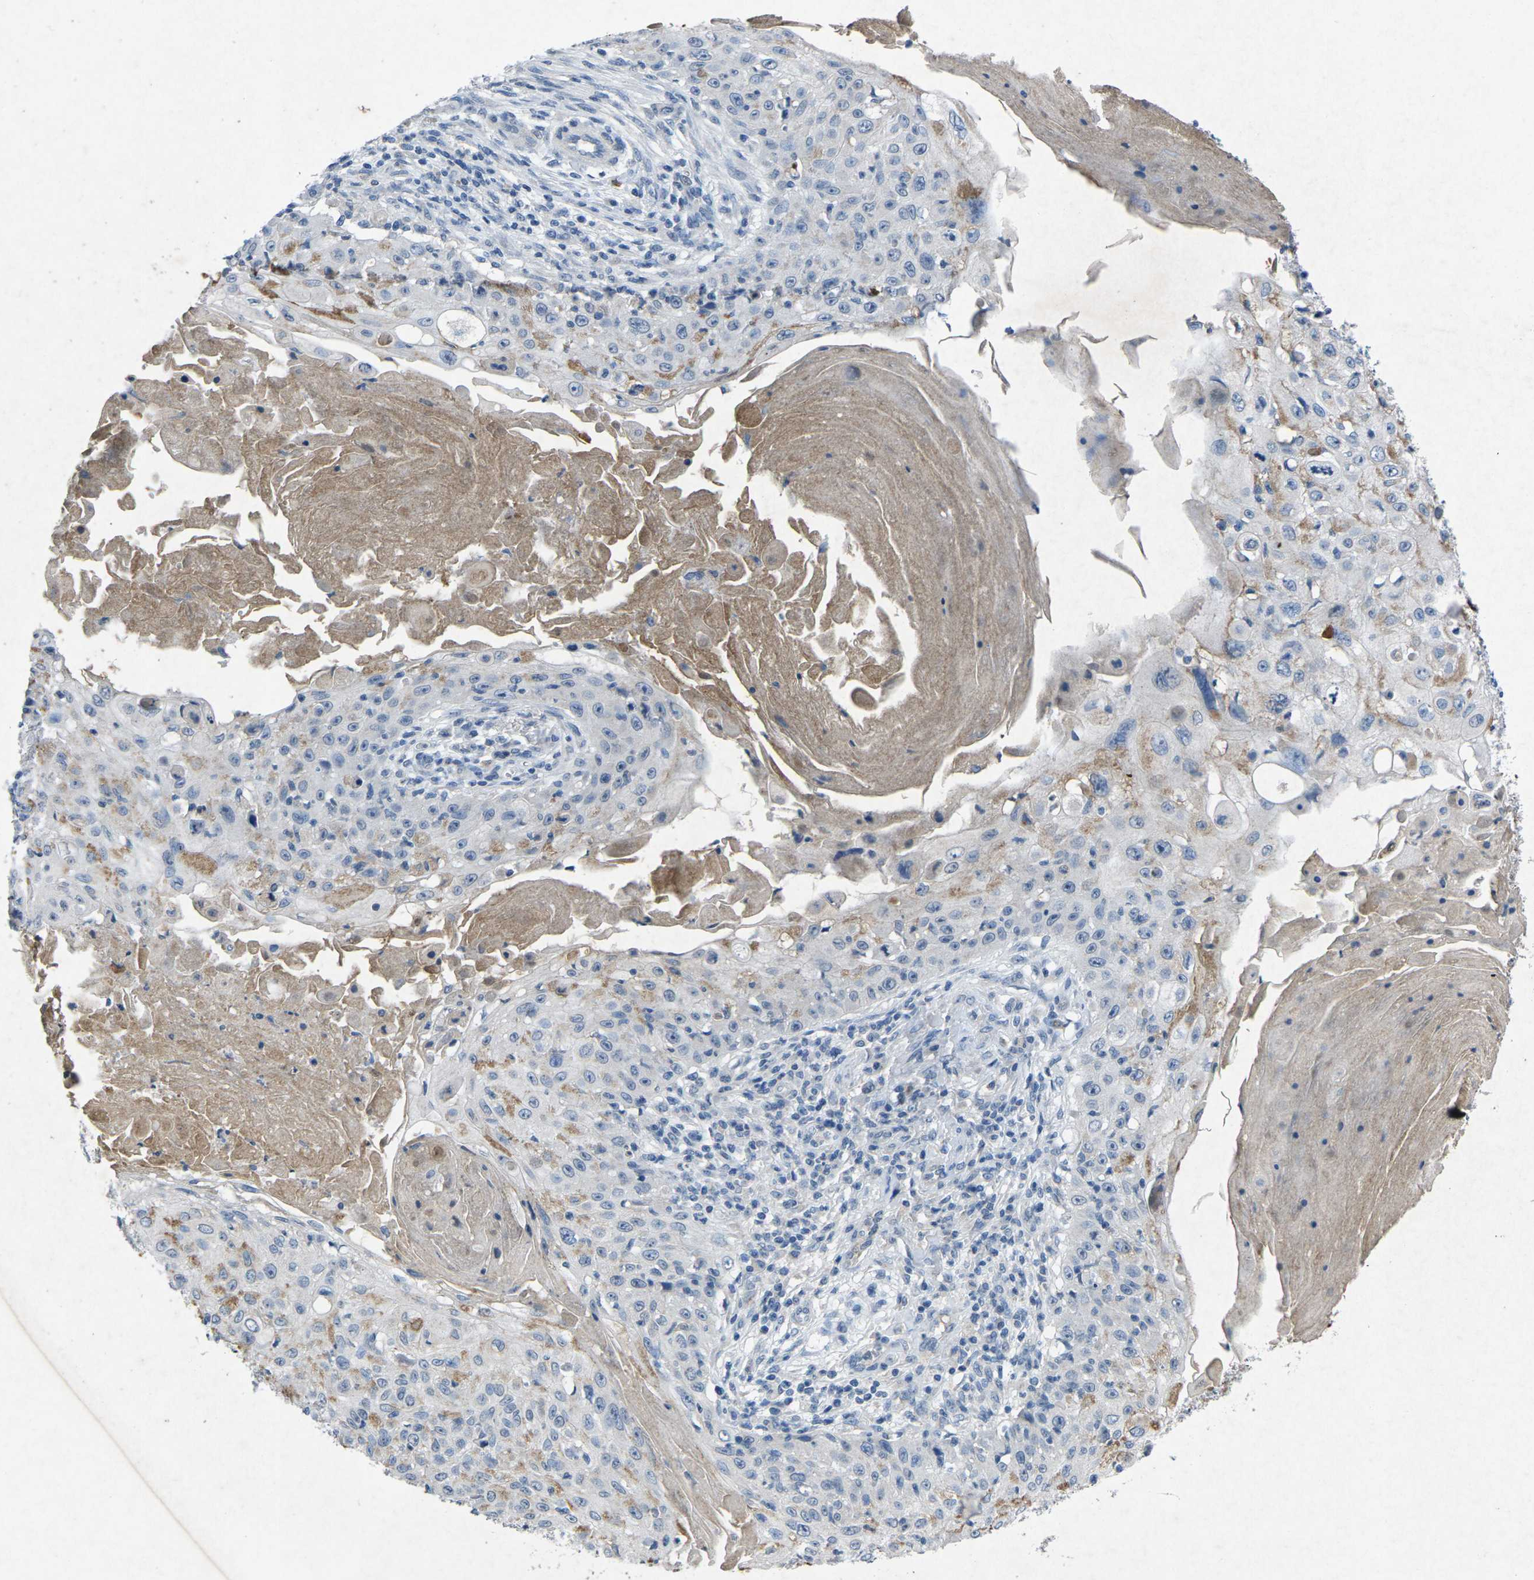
{"staining": {"intensity": "weak", "quantity": "<25%", "location": "cytoplasmic/membranous"}, "tissue": "skin cancer", "cell_type": "Tumor cells", "image_type": "cancer", "snomed": [{"axis": "morphology", "description": "Squamous cell carcinoma, NOS"}, {"axis": "topography", "description": "Skin"}], "caption": "The micrograph reveals no staining of tumor cells in skin cancer (squamous cell carcinoma). (Stains: DAB (3,3'-diaminobenzidine) immunohistochemistry with hematoxylin counter stain, Microscopy: brightfield microscopy at high magnification).", "gene": "PLG", "patient": {"sex": "male", "age": 86}}